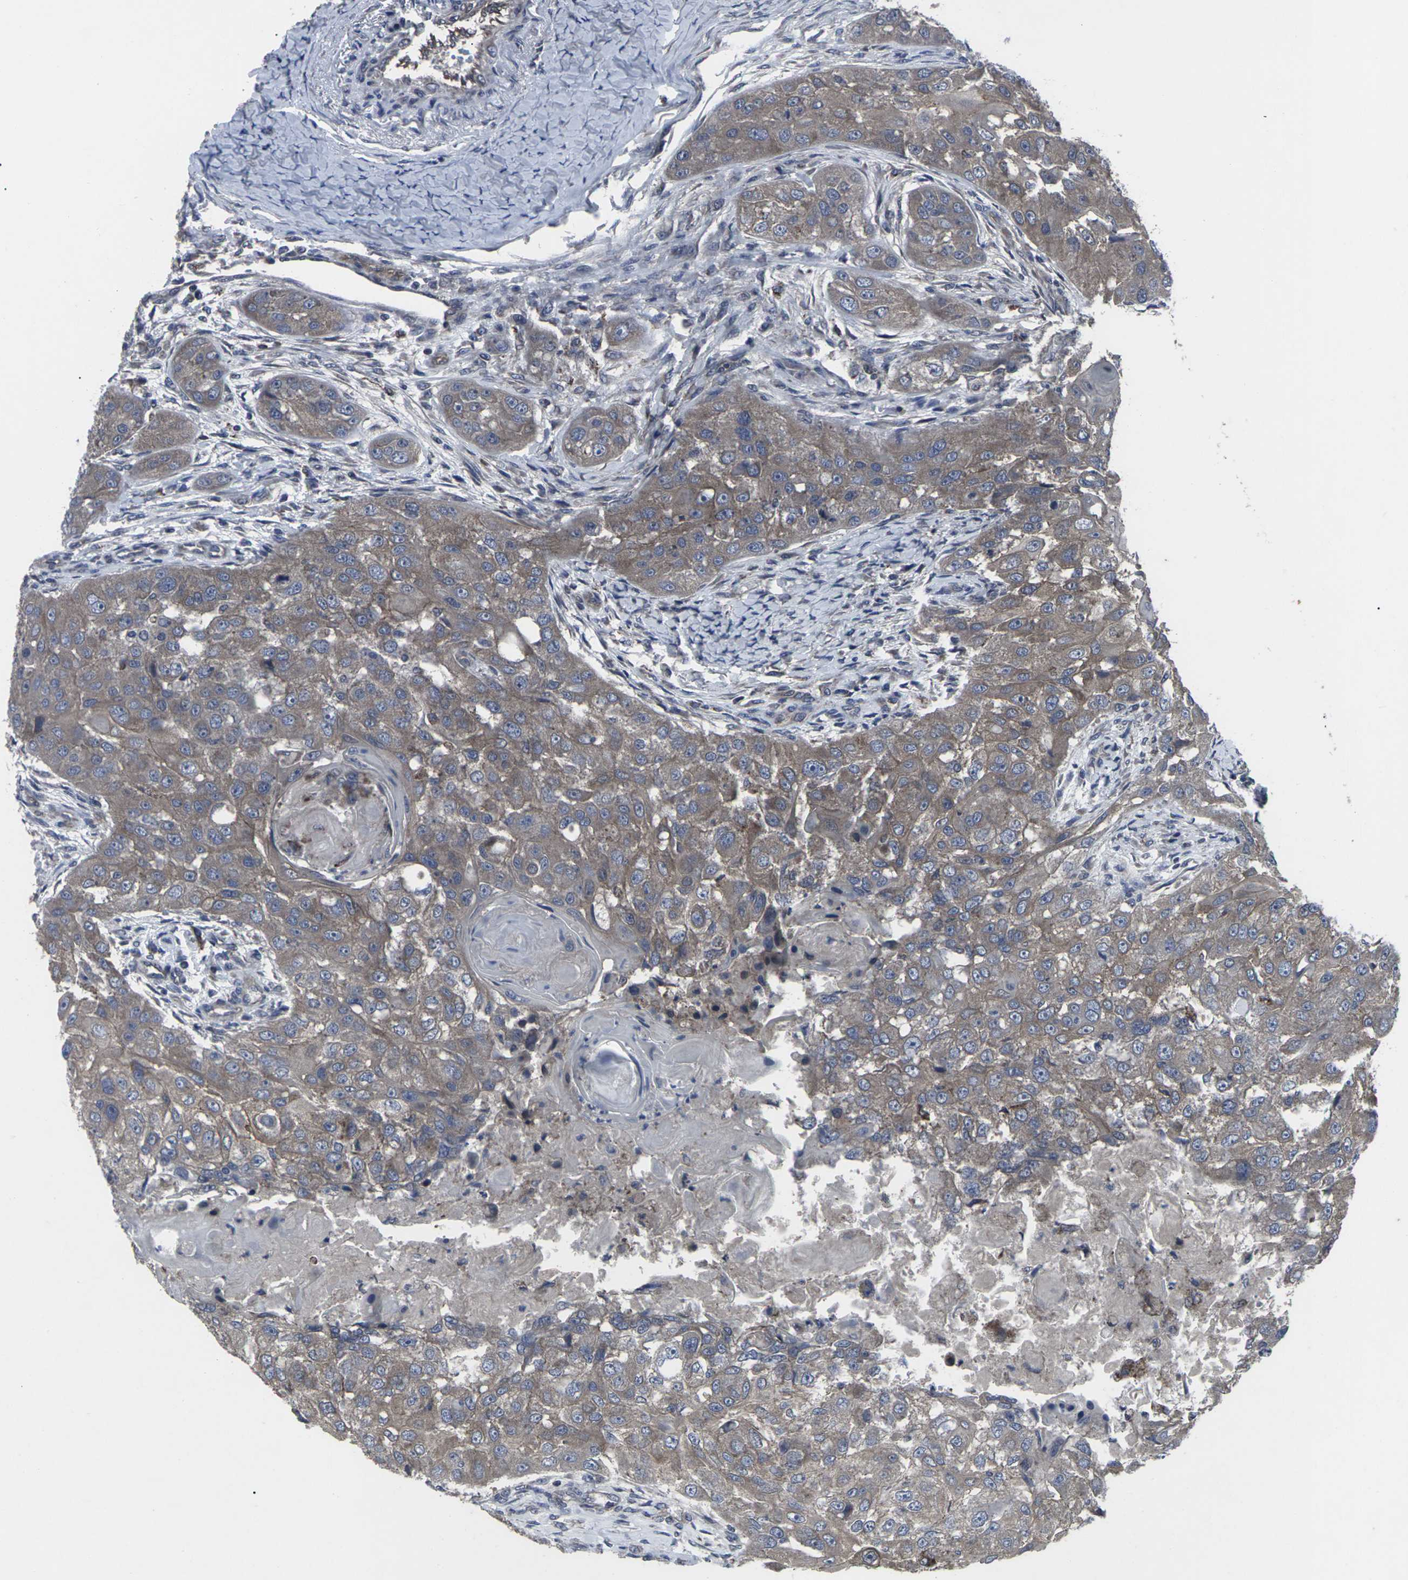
{"staining": {"intensity": "moderate", "quantity": ">75%", "location": "cytoplasmic/membranous"}, "tissue": "head and neck cancer", "cell_type": "Tumor cells", "image_type": "cancer", "snomed": [{"axis": "morphology", "description": "Normal tissue, NOS"}, {"axis": "morphology", "description": "Squamous cell carcinoma, NOS"}, {"axis": "topography", "description": "Skeletal muscle"}, {"axis": "topography", "description": "Head-Neck"}], "caption": "Squamous cell carcinoma (head and neck) stained with DAB immunohistochemistry demonstrates medium levels of moderate cytoplasmic/membranous positivity in about >75% of tumor cells.", "gene": "MAPKAPK2", "patient": {"sex": "male", "age": 51}}